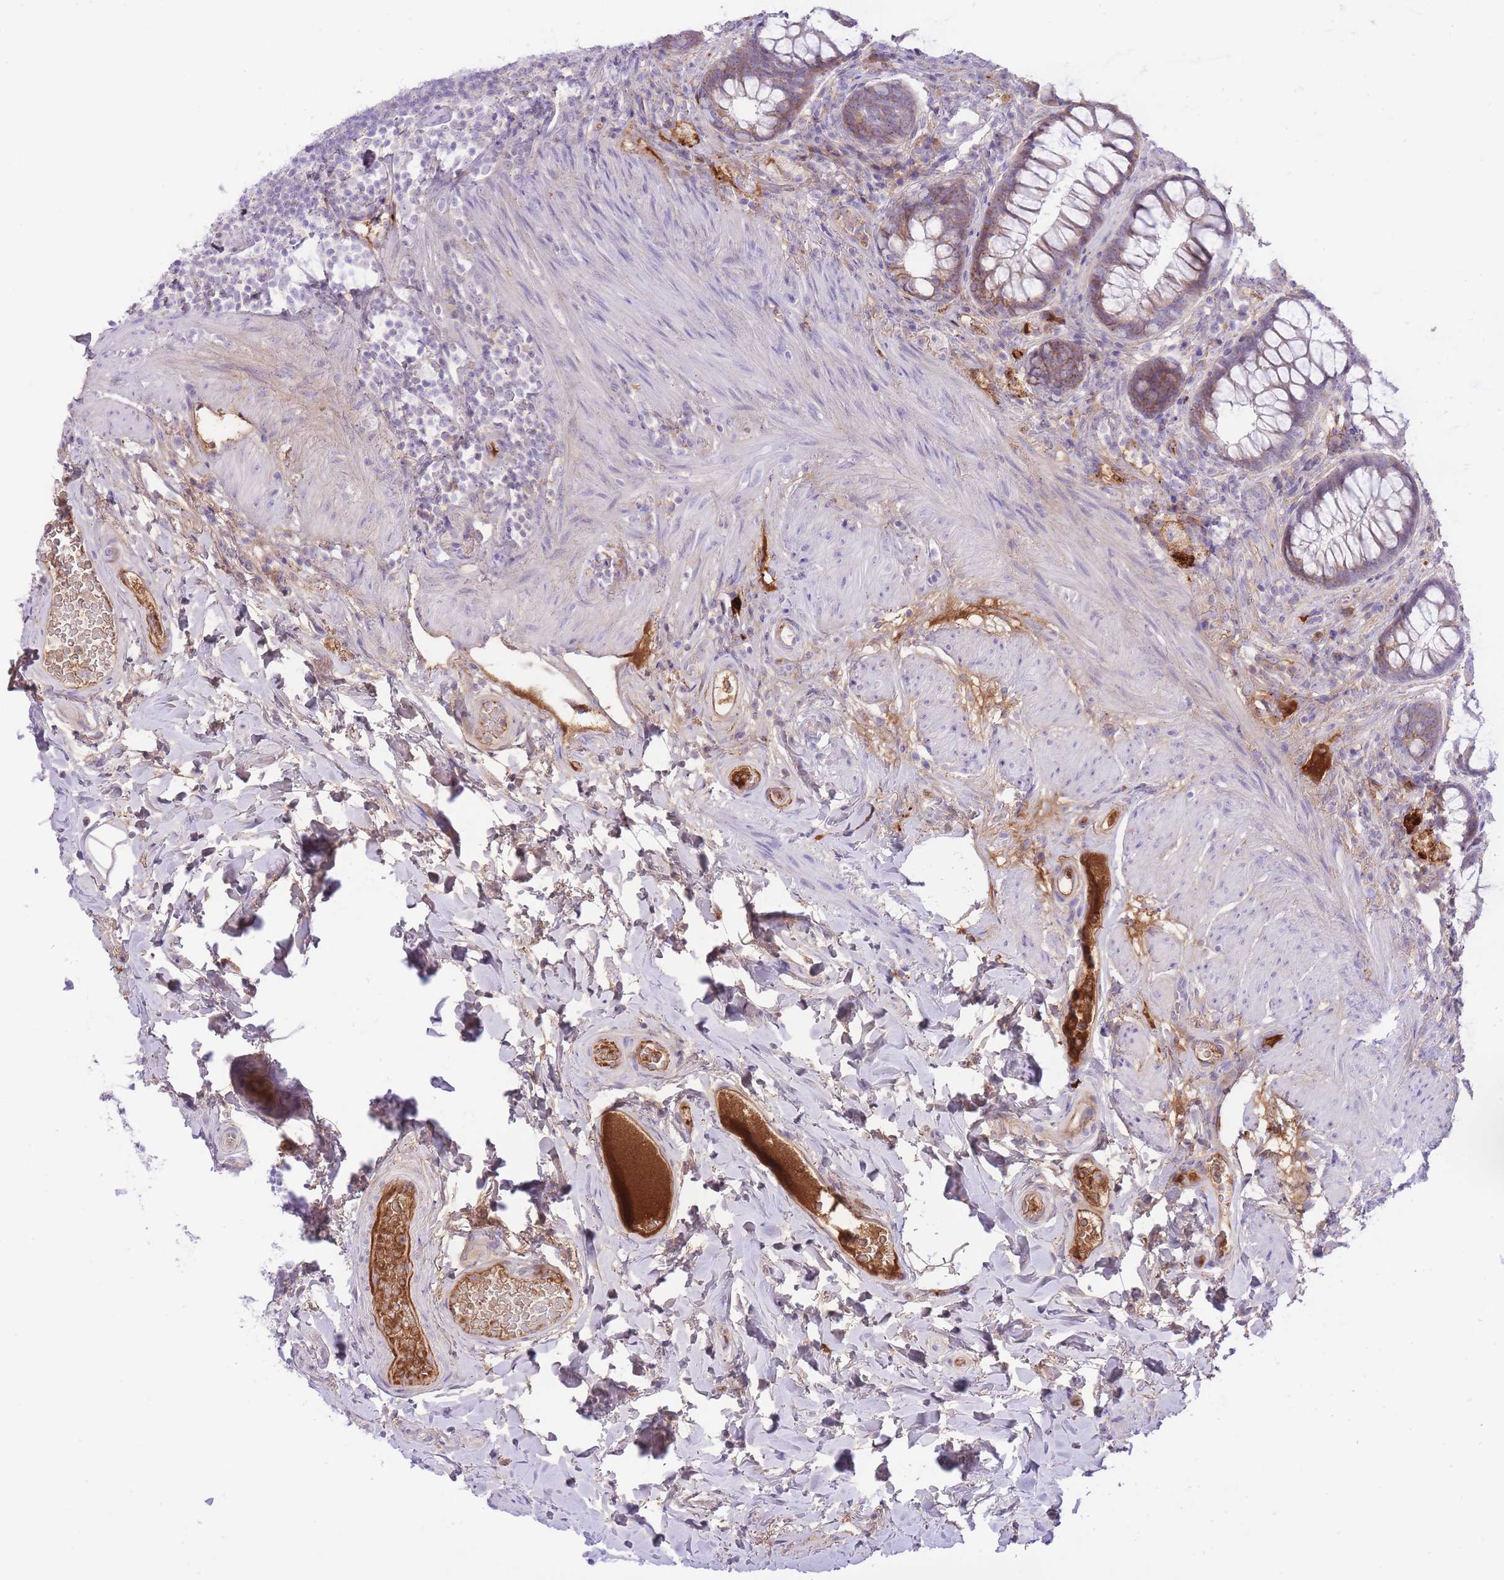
{"staining": {"intensity": "moderate", "quantity": "<25%", "location": "cytoplasmic/membranous"}, "tissue": "rectum", "cell_type": "Glandular cells", "image_type": "normal", "snomed": [{"axis": "morphology", "description": "Normal tissue, NOS"}, {"axis": "topography", "description": "Rectum"}, {"axis": "topography", "description": "Peripheral nerve tissue"}], "caption": "Rectum was stained to show a protein in brown. There is low levels of moderate cytoplasmic/membranous positivity in about <25% of glandular cells. (Brightfield microscopy of DAB IHC at high magnification).", "gene": "HRG", "patient": {"sex": "female", "age": 69}}